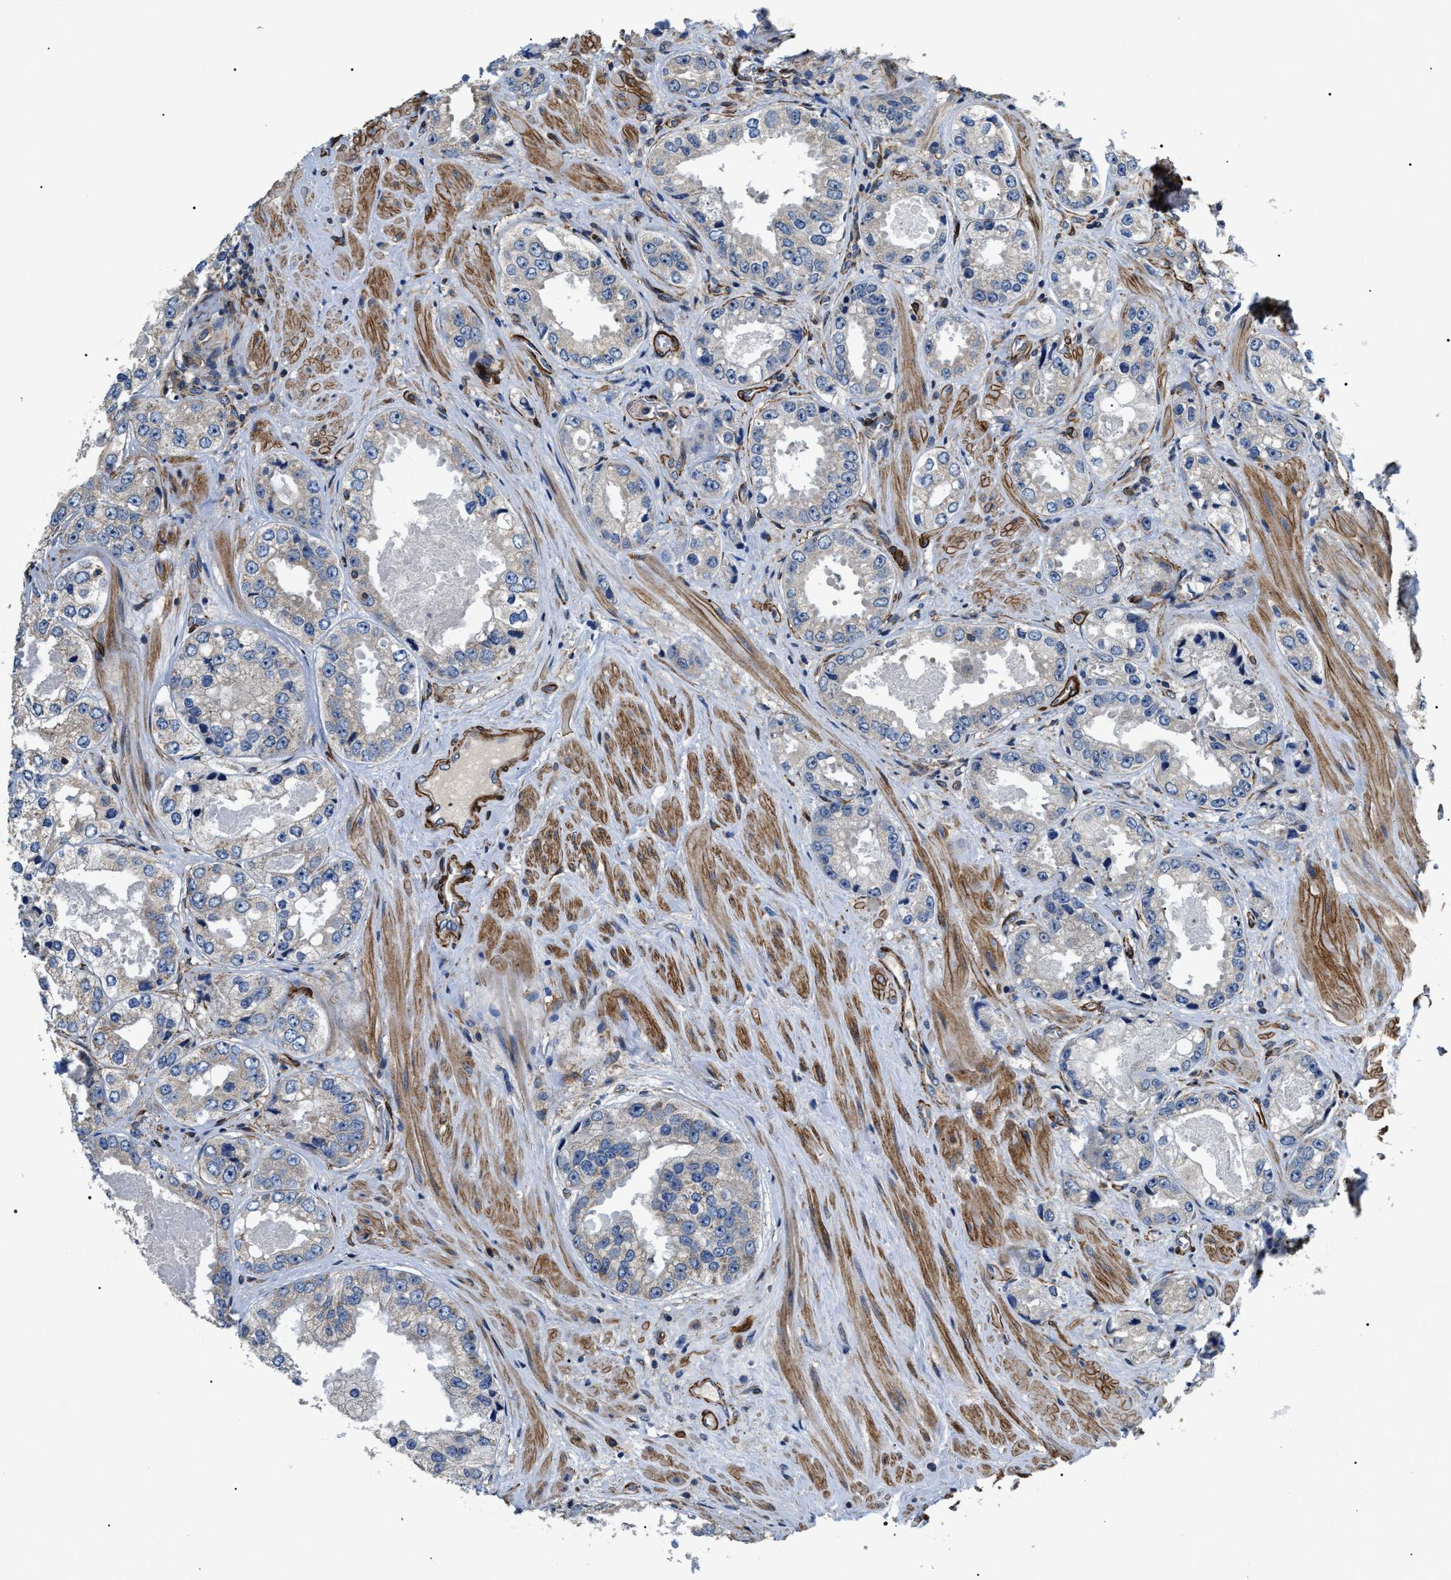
{"staining": {"intensity": "negative", "quantity": "none", "location": "none"}, "tissue": "prostate cancer", "cell_type": "Tumor cells", "image_type": "cancer", "snomed": [{"axis": "morphology", "description": "Adenocarcinoma, High grade"}, {"axis": "topography", "description": "Prostate"}], "caption": "Immunohistochemical staining of human high-grade adenocarcinoma (prostate) demonstrates no significant expression in tumor cells.", "gene": "ZC3HAV1L", "patient": {"sex": "male", "age": 61}}